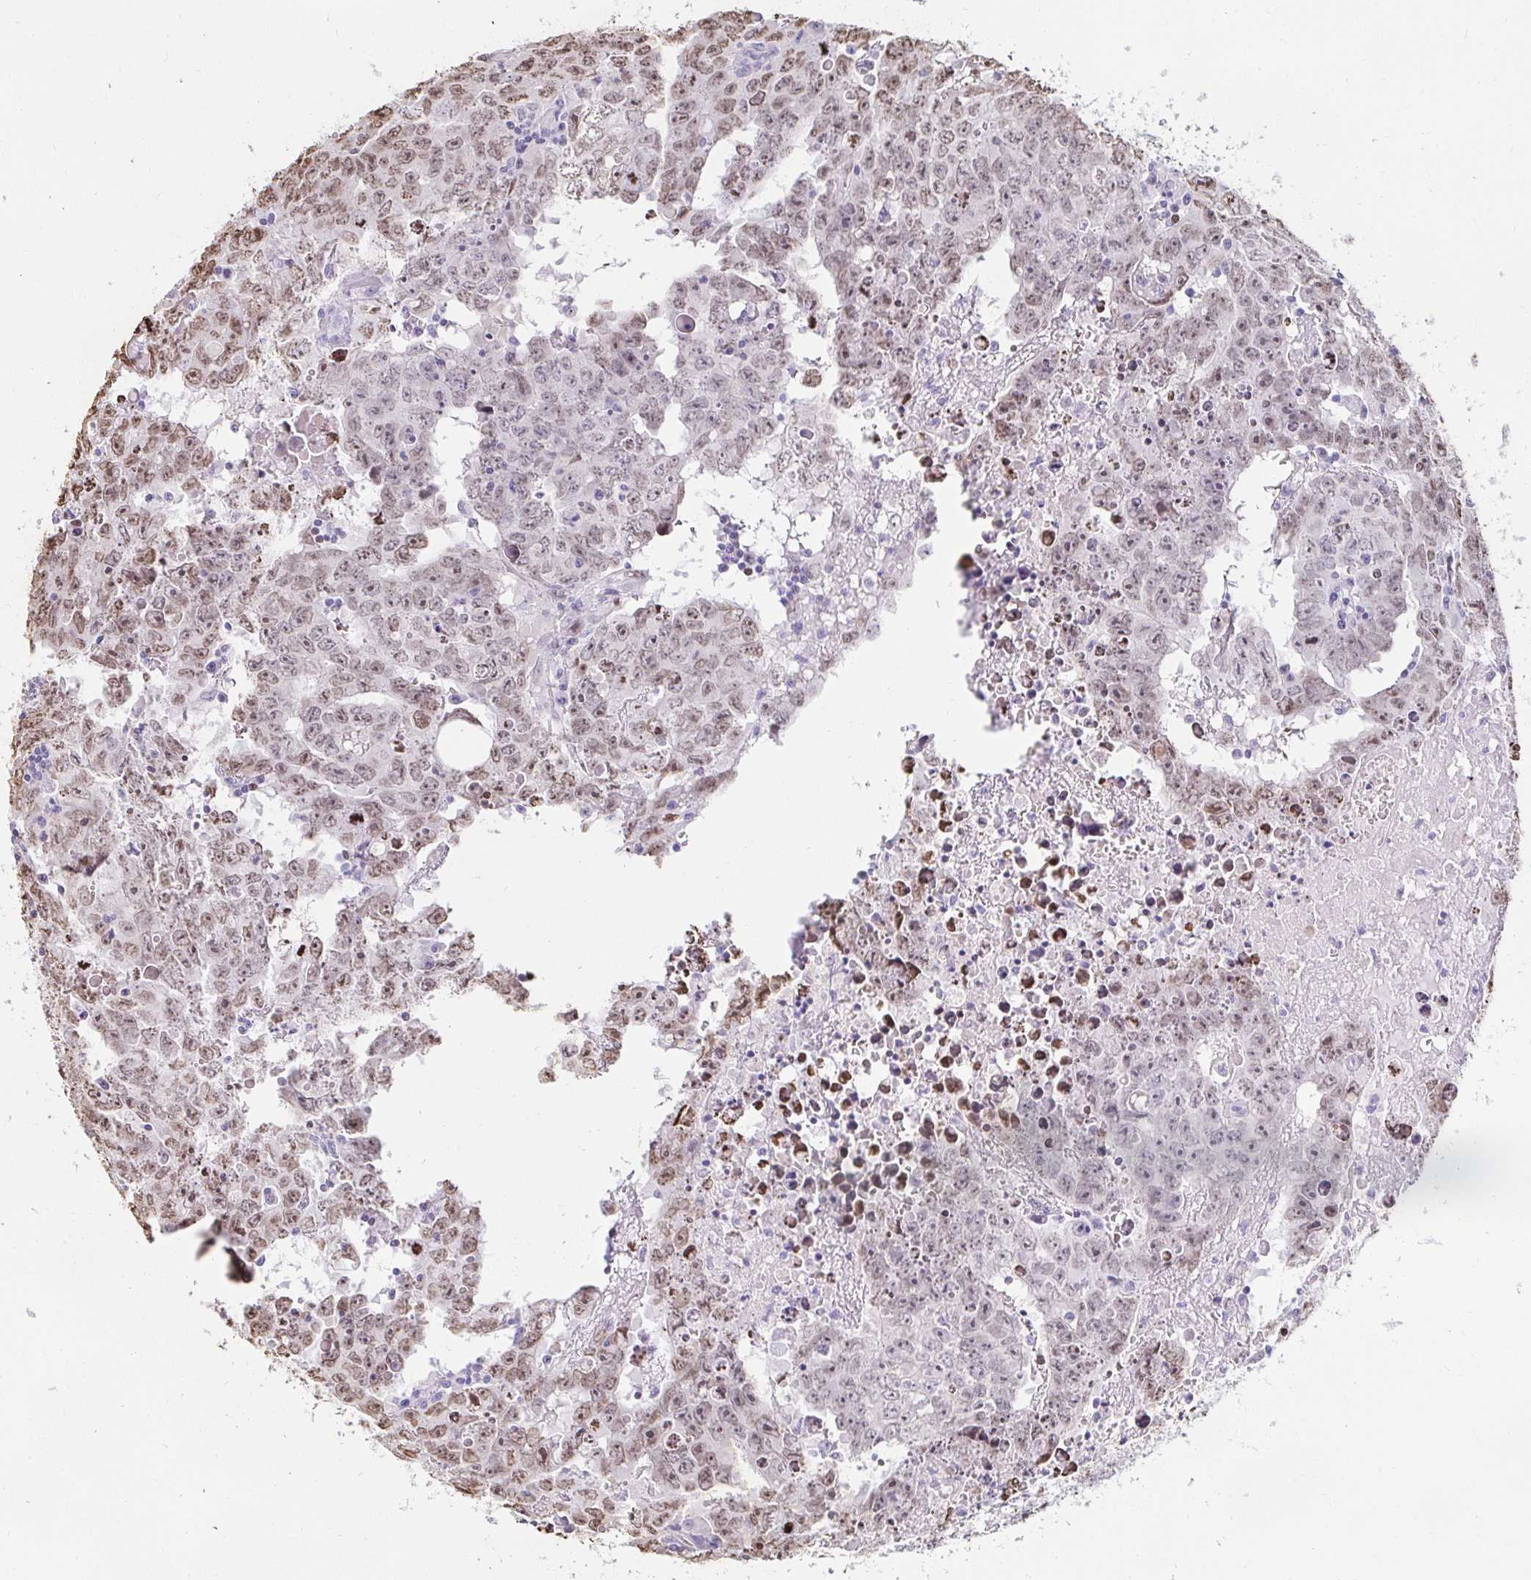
{"staining": {"intensity": "moderate", "quantity": ">75%", "location": "nuclear"}, "tissue": "testis cancer", "cell_type": "Tumor cells", "image_type": "cancer", "snomed": [{"axis": "morphology", "description": "Carcinoma, Embryonal, NOS"}, {"axis": "topography", "description": "Testis"}], "caption": "Moderate nuclear expression is appreciated in approximately >75% of tumor cells in testis cancer (embryonal carcinoma).", "gene": "CAPSL", "patient": {"sex": "male", "age": 22}}